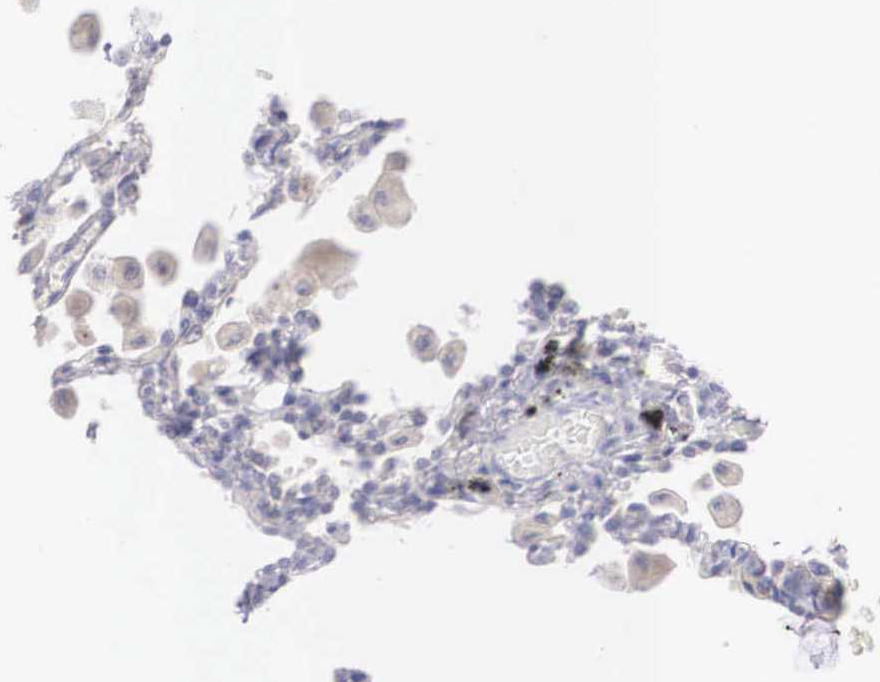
{"staining": {"intensity": "negative", "quantity": "none", "location": "none"}, "tissue": "lung", "cell_type": "Alveolar cells", "image_type": "normal", "snomed": [{"axis": "morphology", "description": "Normal tissue, NOS"}, {"axis": "morphology", "description": "Squamous cell carcinoma, NOS"}, {"axis": "topography", "description": "Bronchus"}, {"axis": "topography", "description": "Lung"}], "caption": "The histopathology image exhibits no staining of alveolar cells in unremarkable lung. Nuclei are stained in blue.", "gene": "REPS2", "patient": {"sex": "female", "age": 47}}